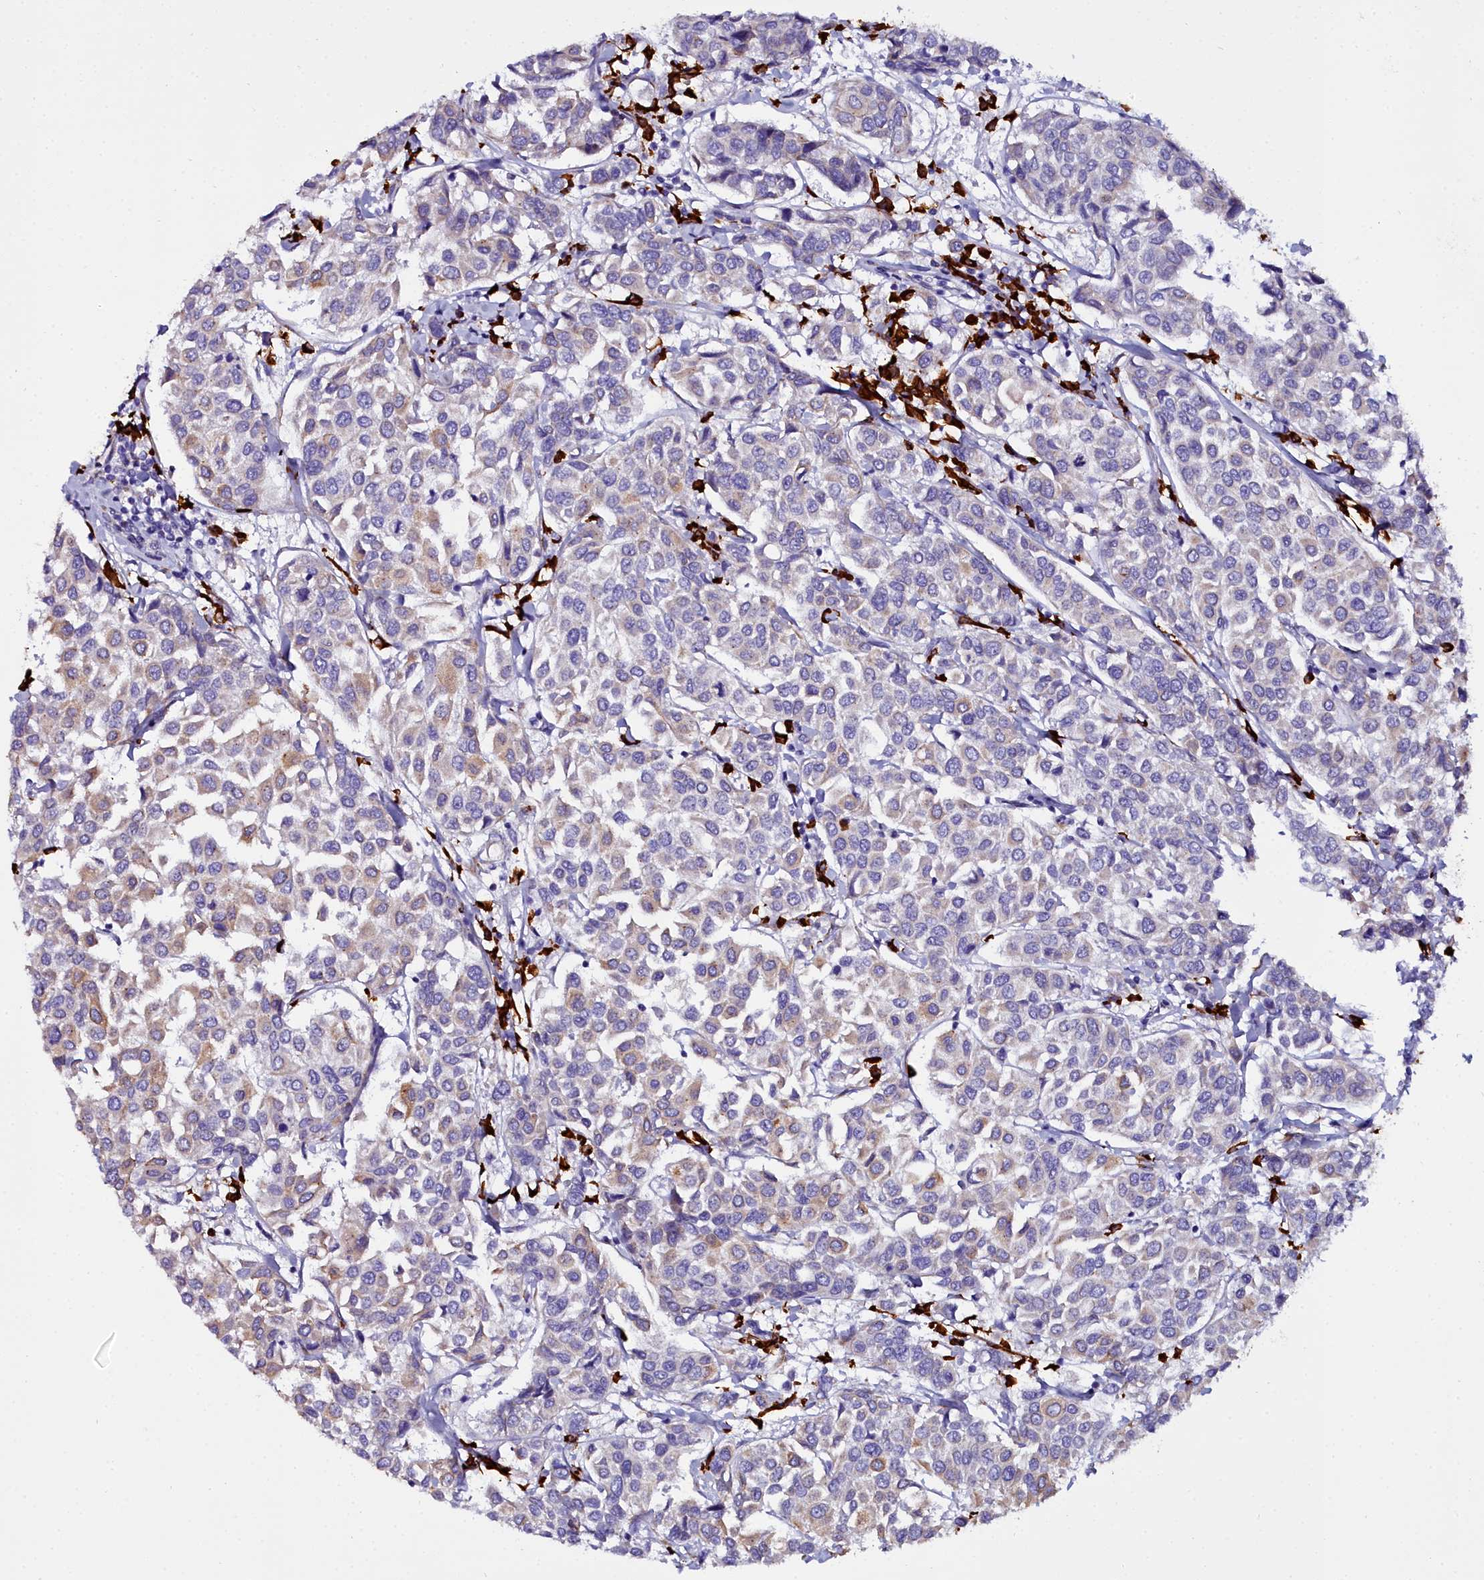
{"staining": {"intensity": "weak", "quantity": "25%-75%", "location": "cytoplasmic/membranous"}, "tissue": "breast cancer", "cell_type": "Tumor cells", "image_type": "cancer", "snomed": [{"axis": "morphology", "description": "Duct carcinoma"}, {"axis": "topography", "description": "Breast"}], "caption": "This micrograph shows immunohistochemistry staining of human breast intraductal carcinoma, with low weak cytoplasmic/membranous staining in approximately 25%-75% of tumor cells.", "gene": "TXNDC5", "patient": {"sex": "female", "age": 55}}